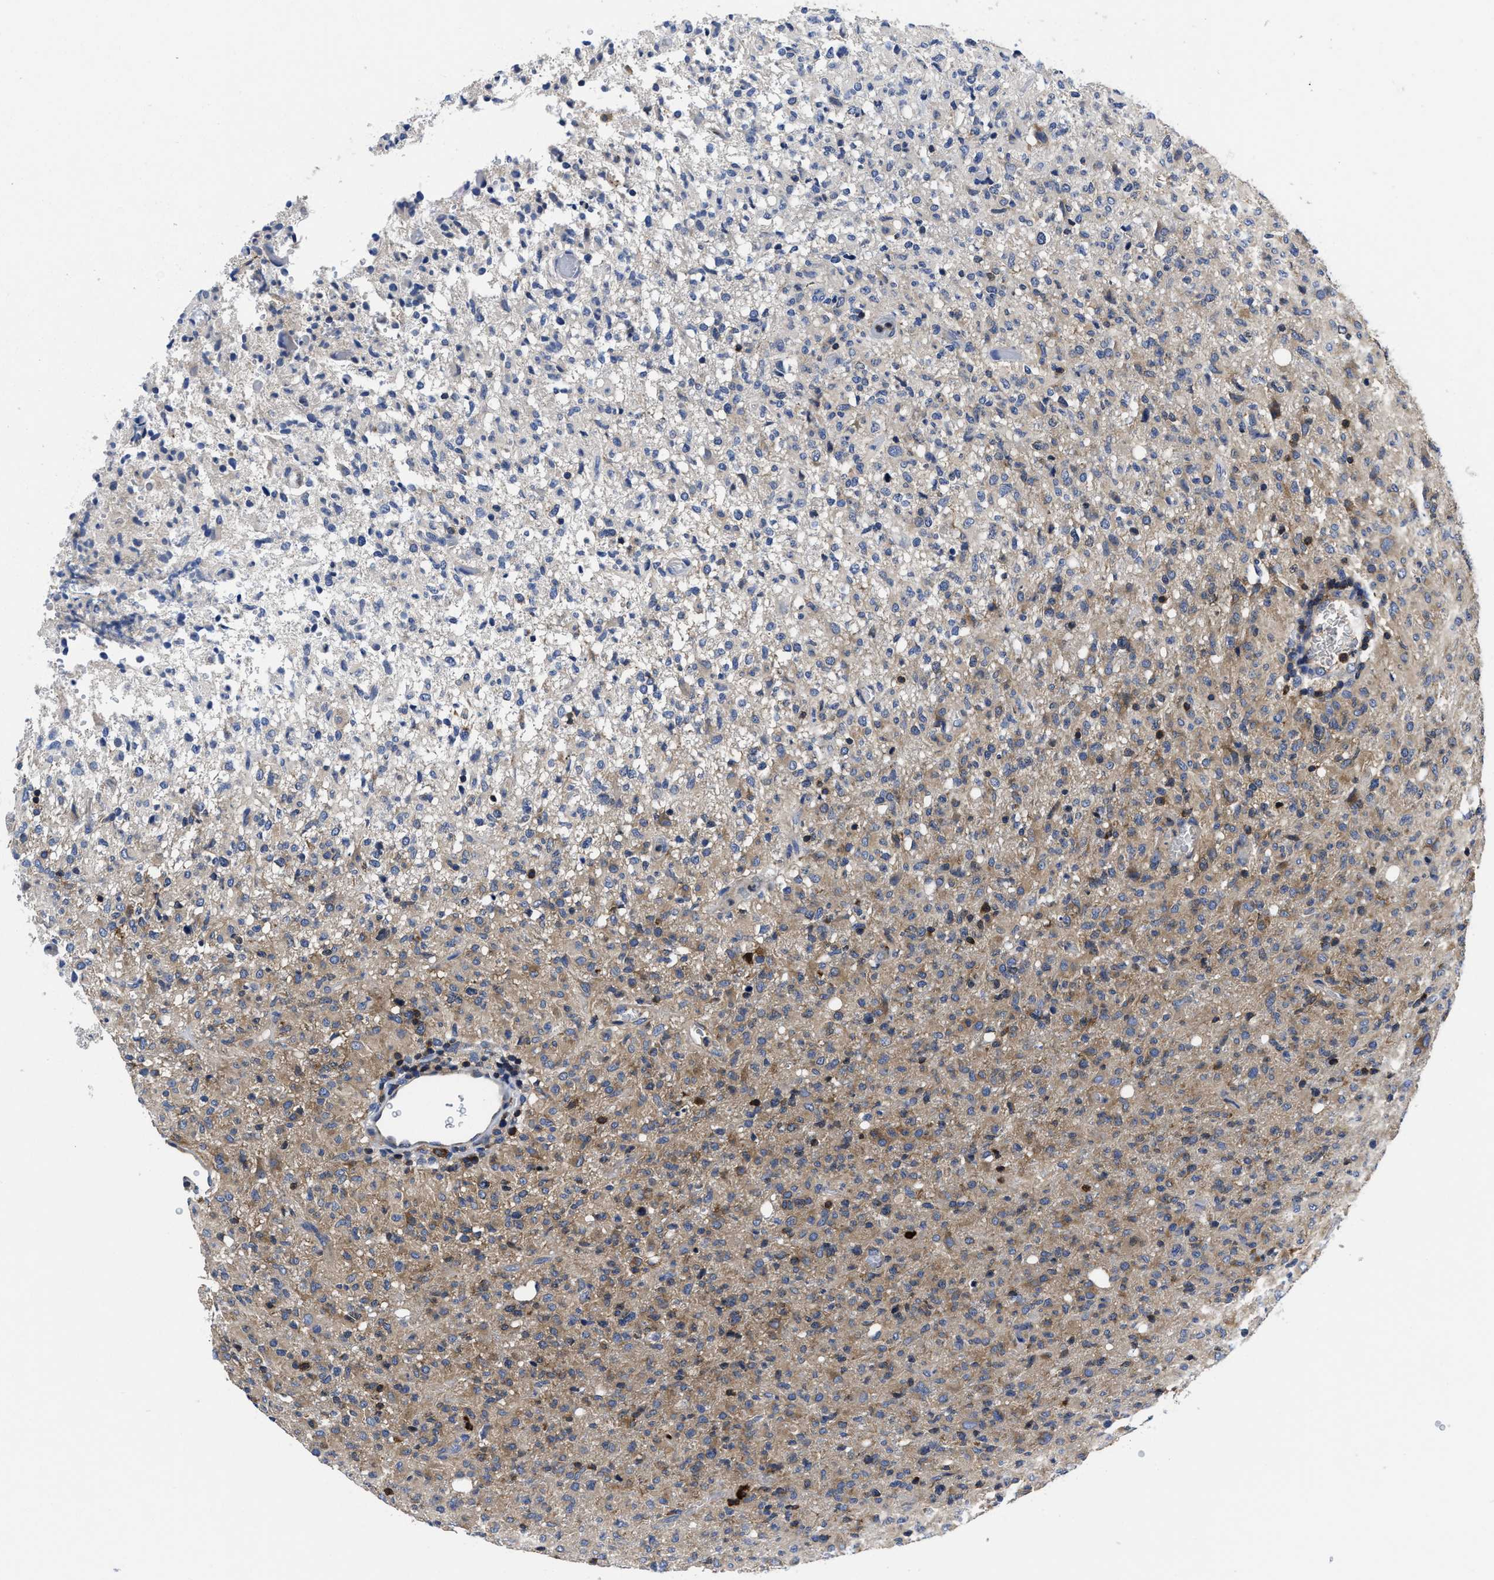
{"staining": {"intensity": "moderate", "quantity": "25%-75%", "location": "cytoplasmic/membranous"}, "tissue": "glioma", "cell_type": "Tumor cells", "image_type": "cancer", "snomed": [{"axis": "morphology", "description": "Glioma, malignant, High grade"}, {"axis": "topography", "description": "Brain"}], "caption": "Immunohistochemistry (DAB (3,3'-diaminobenzidine)) staining of glioma reveals moderate cytoplasmic/membranous protein expression in about 25%-75% of tumor cells.", "gene": "YARS1", "patient": {"sex": "female", "age": 57}}